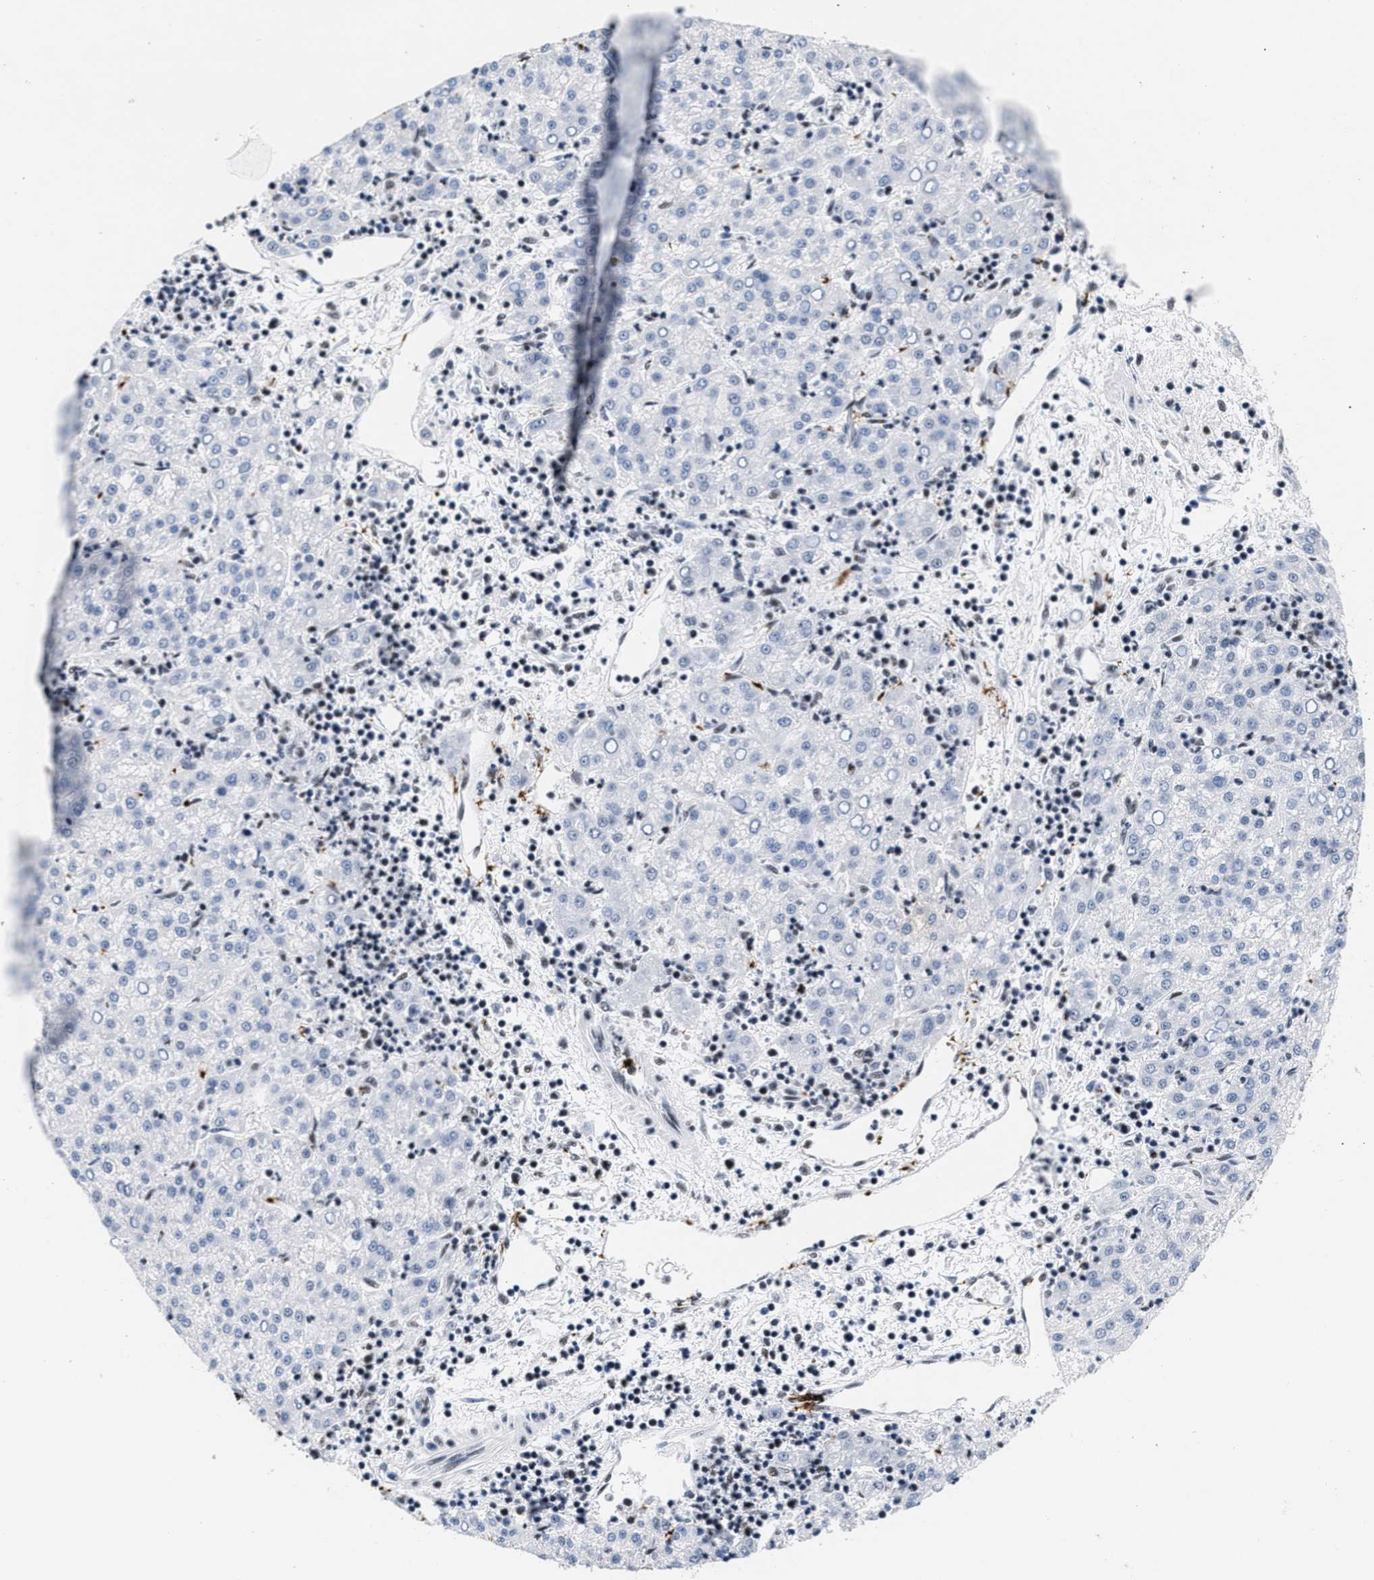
{"staining": {"intensity": "negative", "quantity": "none", "location": "none"}, "tissue": "liver cancer", "cell_type": "Tumor cells", "image_type": "cancer", "snomed": [{"axis": "morphology", "description": "Carcinoma, Hepatocellular, NOS"}, {"axis": "topography", "description": "Liver"}], "caption": "Liver cancer (hepatocellular carcinoma) stained for a protein using immunohistochemistry (IHC) demonstrates no expression tumor cells.", "gene": "RAD21", "patient": {"sex": "female", "age": 58}}